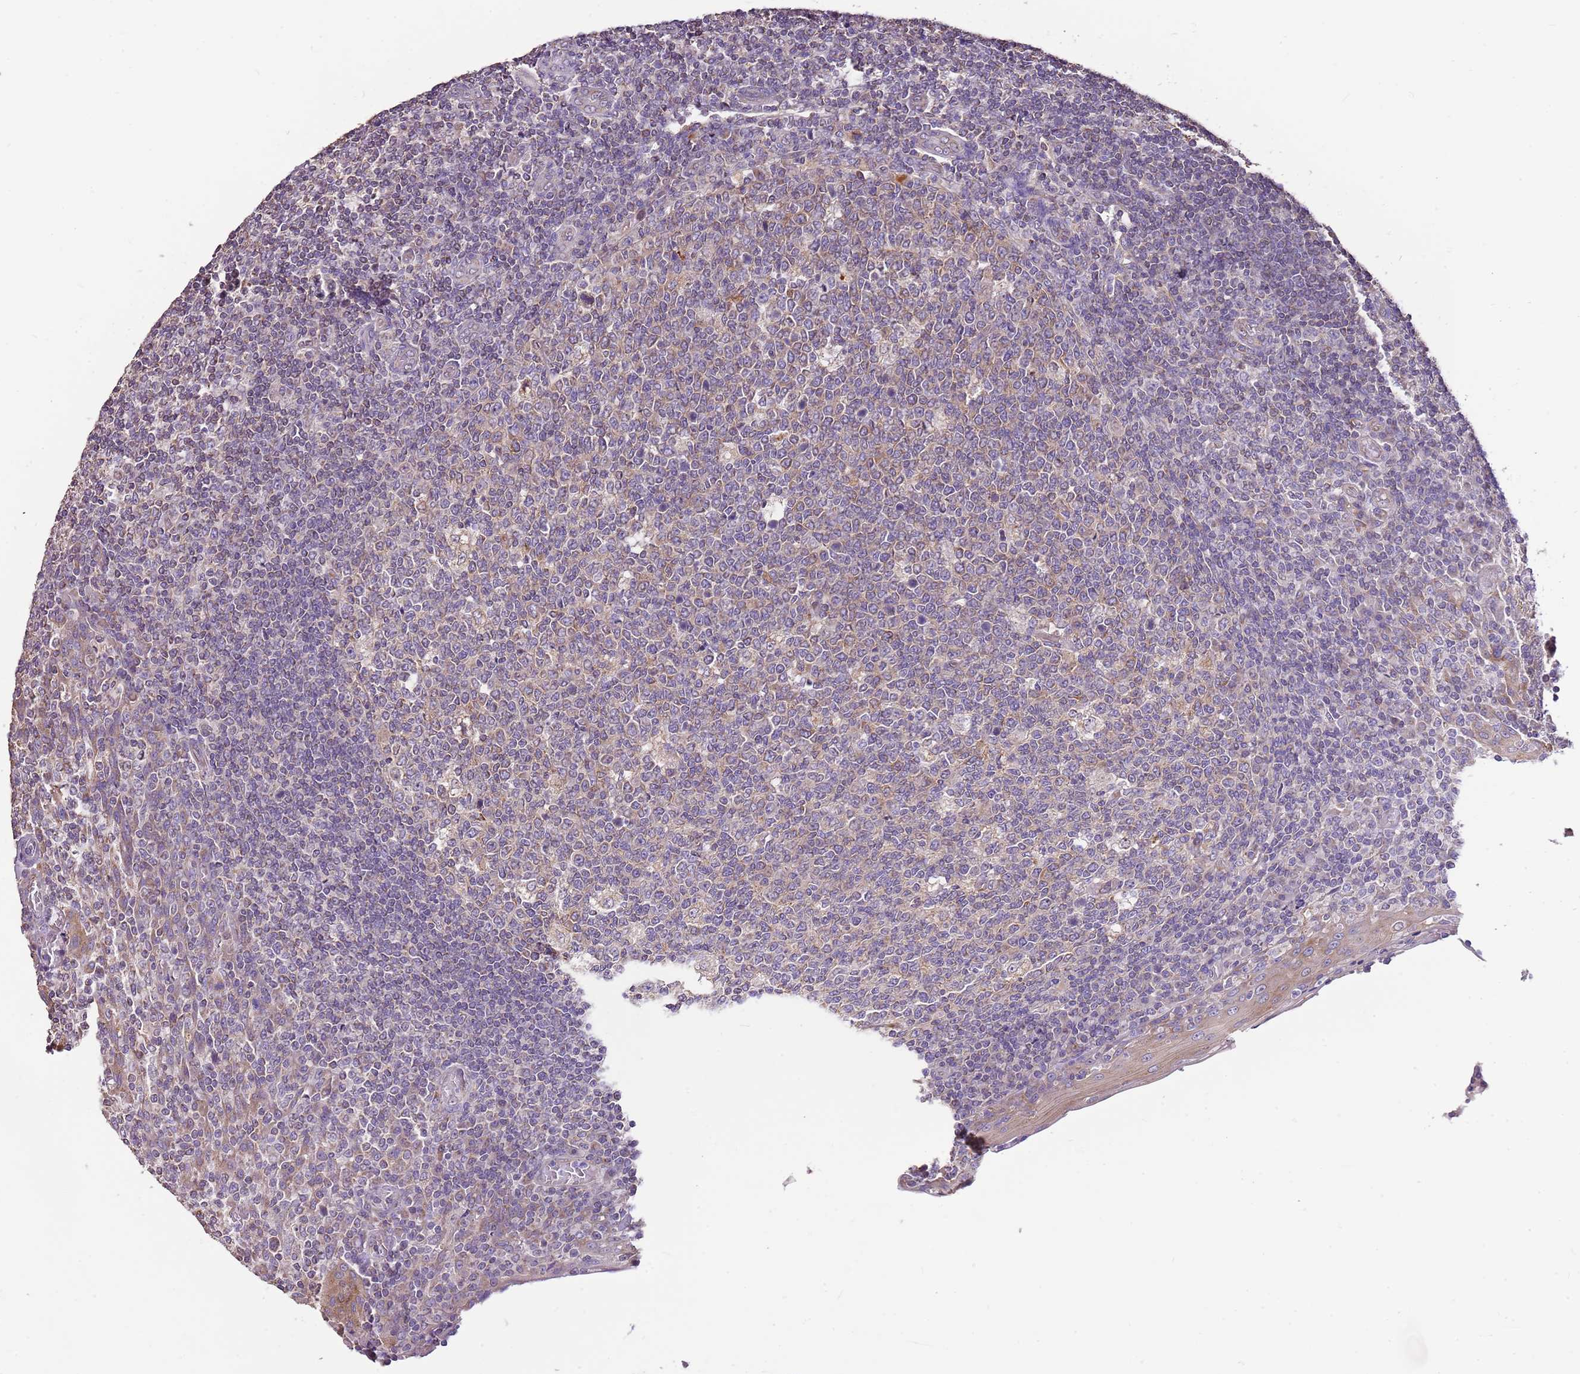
{"staining": {"intensity": "weak", "quantity": "25%-75%", "location": "cytoplasmic/membranous"}, "tissue": "tonsil", "cell_type": "Germinal center cells", "image_type": "normal", "snomed": [{"axis": "morphology", "description": "Normal tissue, NOS"}, {"axis": "topography", "description": "Tonsil"}], "caption": "Weak cytoplasmic/membranous staining is identified in approximately 25%-75% of germinal center cells in normal tonsil.", "gene": "DOCK9", "patient": {"sex": "female", "age": 19}}